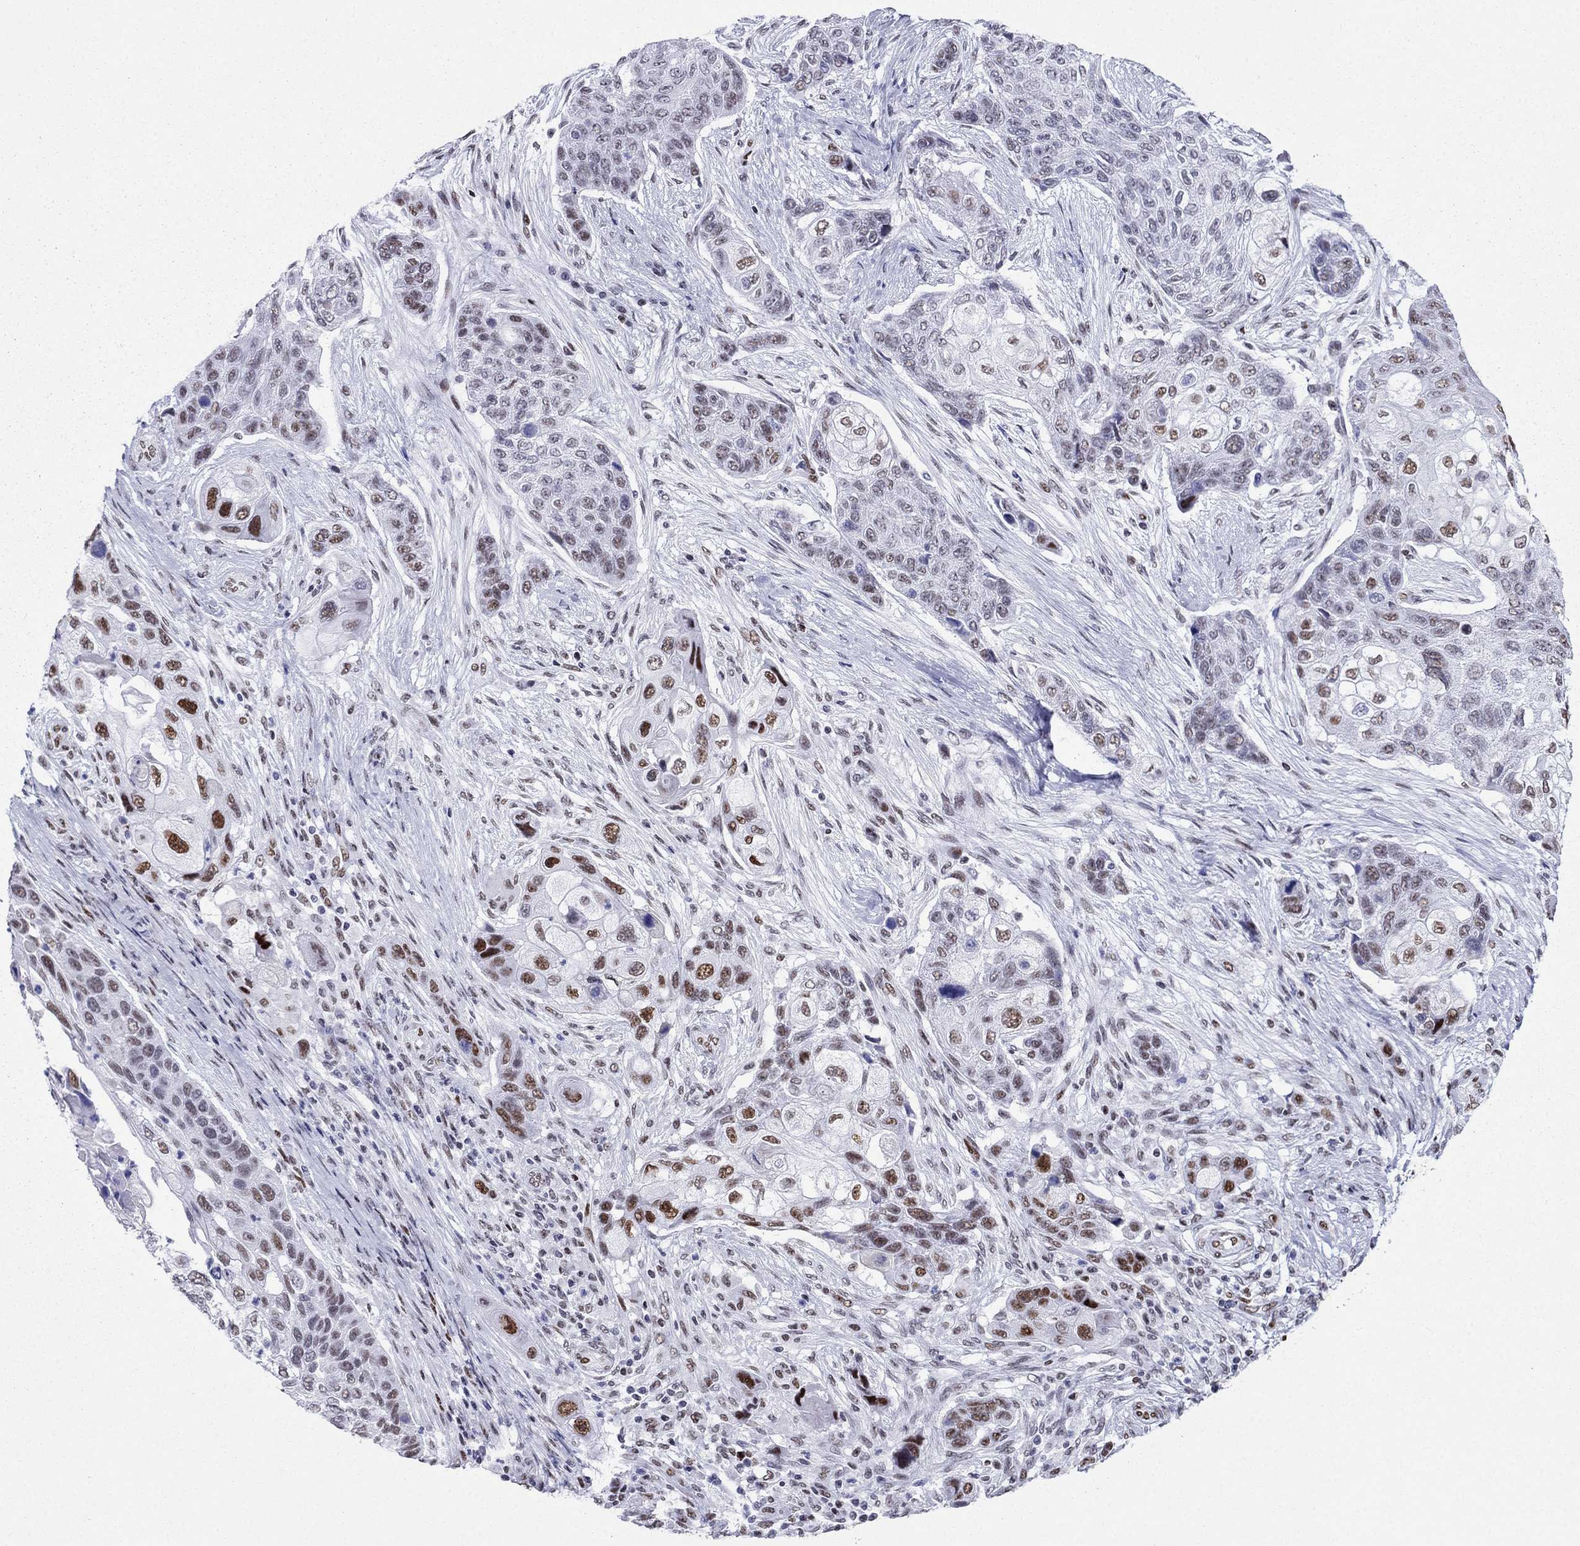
{"staining": {"intensity": "strong", "quantity": "<25%", "location": "nuclear"}, "tissue": "lung cancer", "cell_type": "Tumor cells", "image_type": "cancer", "snomed": [{"axis": "morphology", "description": "Squamous cell carcinoma, NOS"}, {"axis": "topography", "description": "Lung"}], "caption": "Brown immunohistochemical staining in lung cancer (squamous cell carcinoma) displays strong nuclear staining in about <25% of tumor cells.", "gene": "PPM1G", "patient": {"sex": "male", "age": 69}}